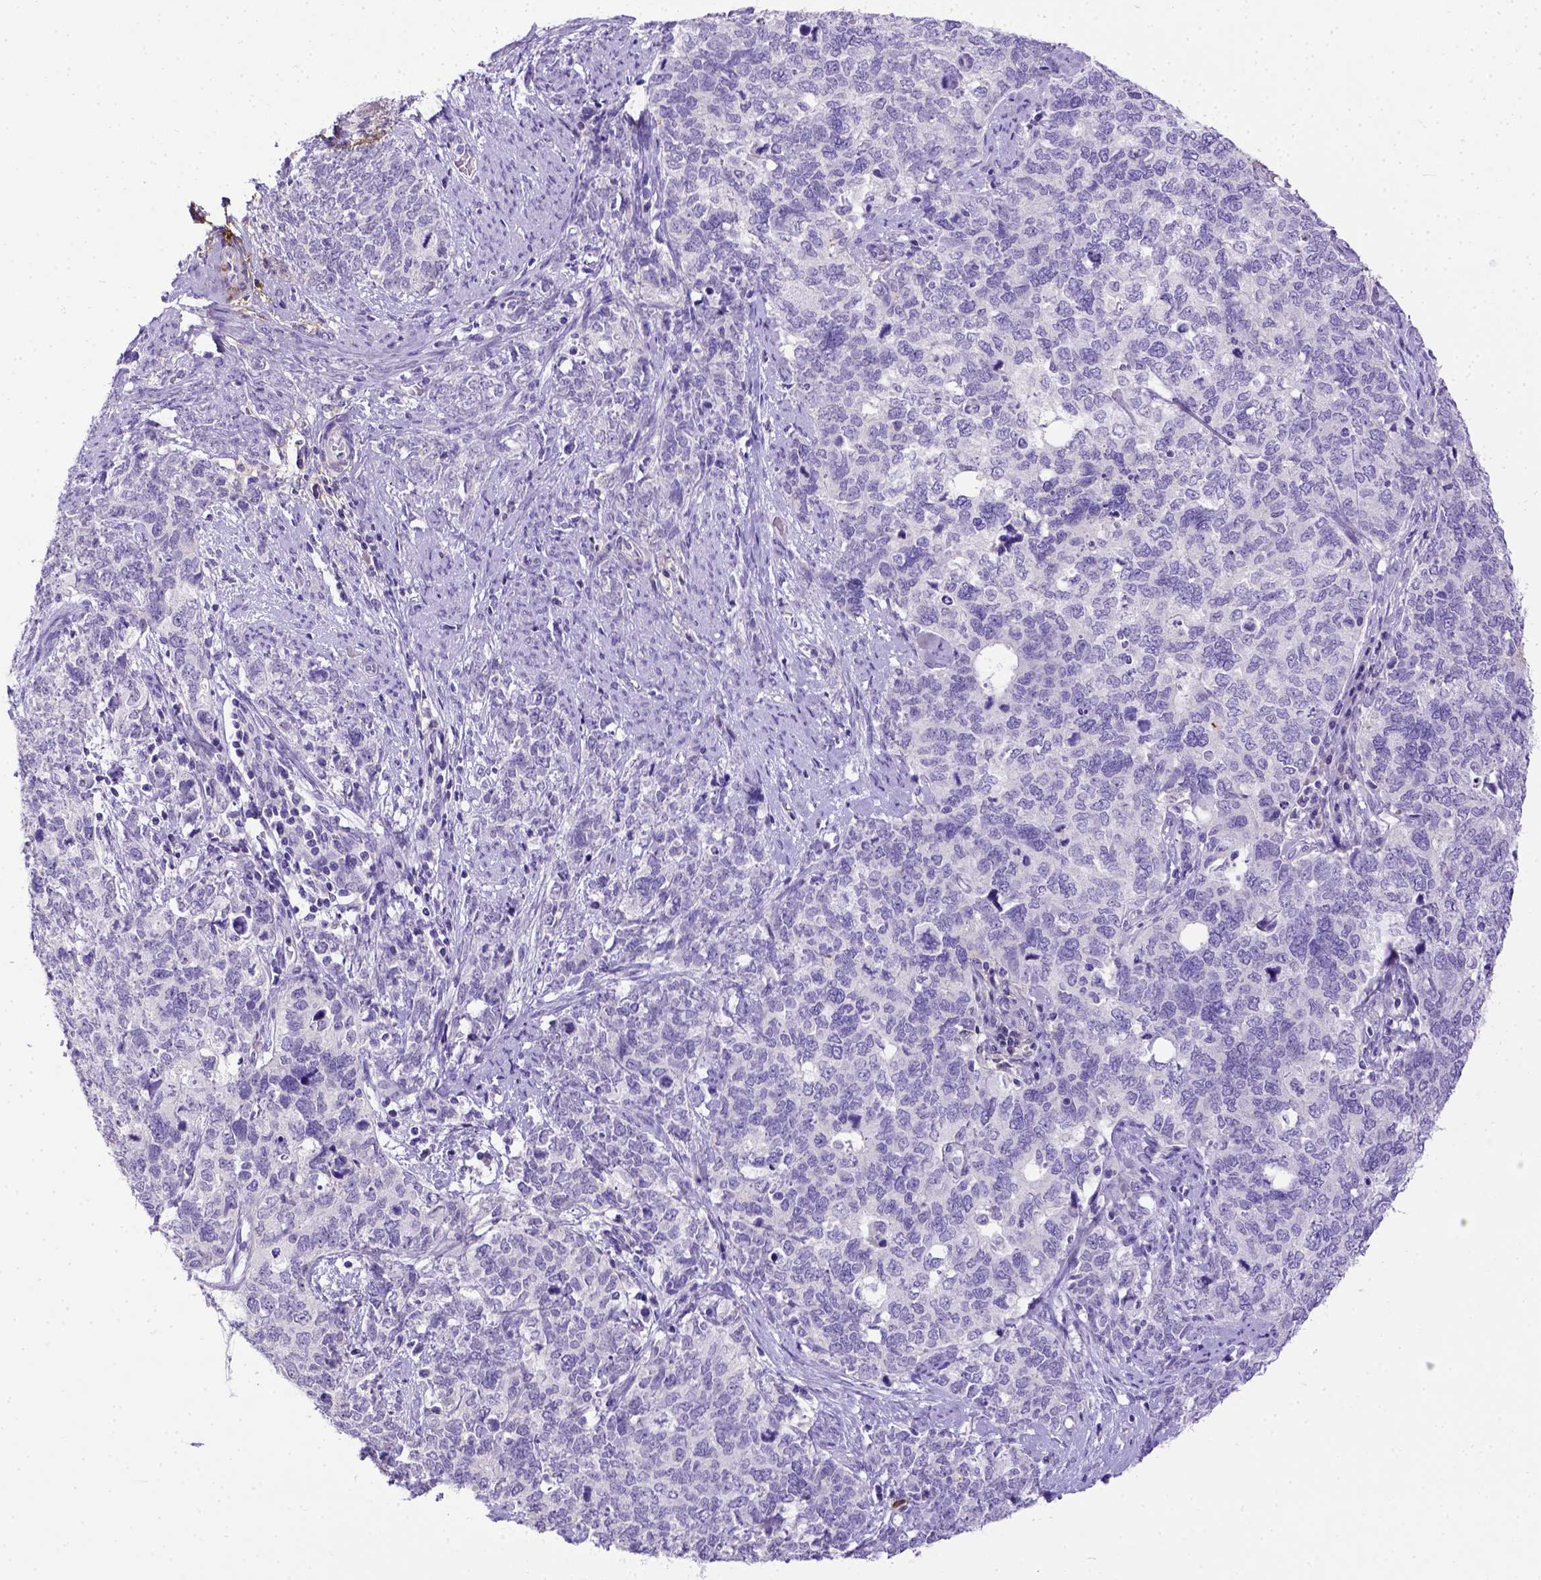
{"staining": {"intensity": "negative", "quantity": "none", "location": "none"}, "tissue": "cervical cancer", "cell_type": "Tumor cells", "image_type": "cancer", "snomed": [{"axis": "morphology", "description": "Squamous cell carcinoma, NOS"}, {"axis": "topography", "description": "Cervix"}], "caption": "Tumor cells are negative for brown protein staining in cervical squamous cell carcinoma.", "gene": "B3GAT1", "patient": {"sex": "female", "age": 63}}